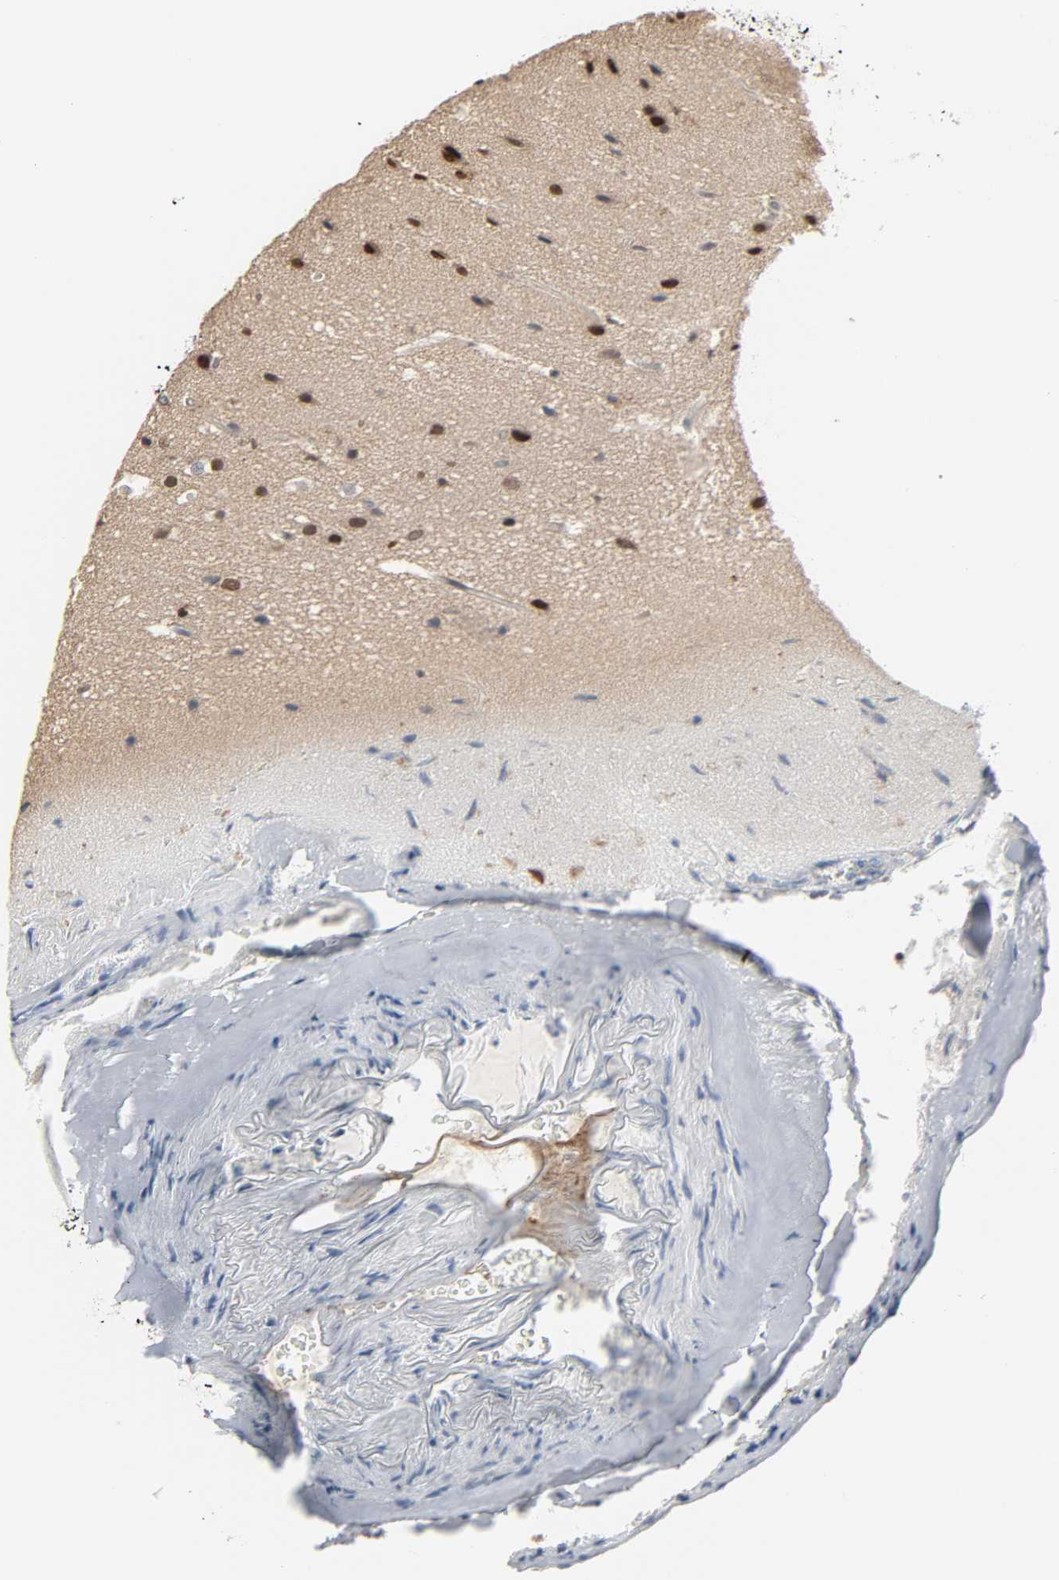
{"staining": {"intensity": "strong", "quantity": "25%-75%", "location": "nuclear"}, "tissue": "glioma", "cell_type": "Tumor cells", "image_type": "cancer", "snomed": [{"axis": "morphology", "description": "Glioma, malignant, Low grade"}, {"axis": "topography", "description": "Cerebral cortex"}], "caption": "This is a histology image of immunohistochemistry staining of glioma, which shows strong expression in the nuclear of tumor cells.", "gene": "DAZAP1", "patient": {"sex": "female", "age": 47}}